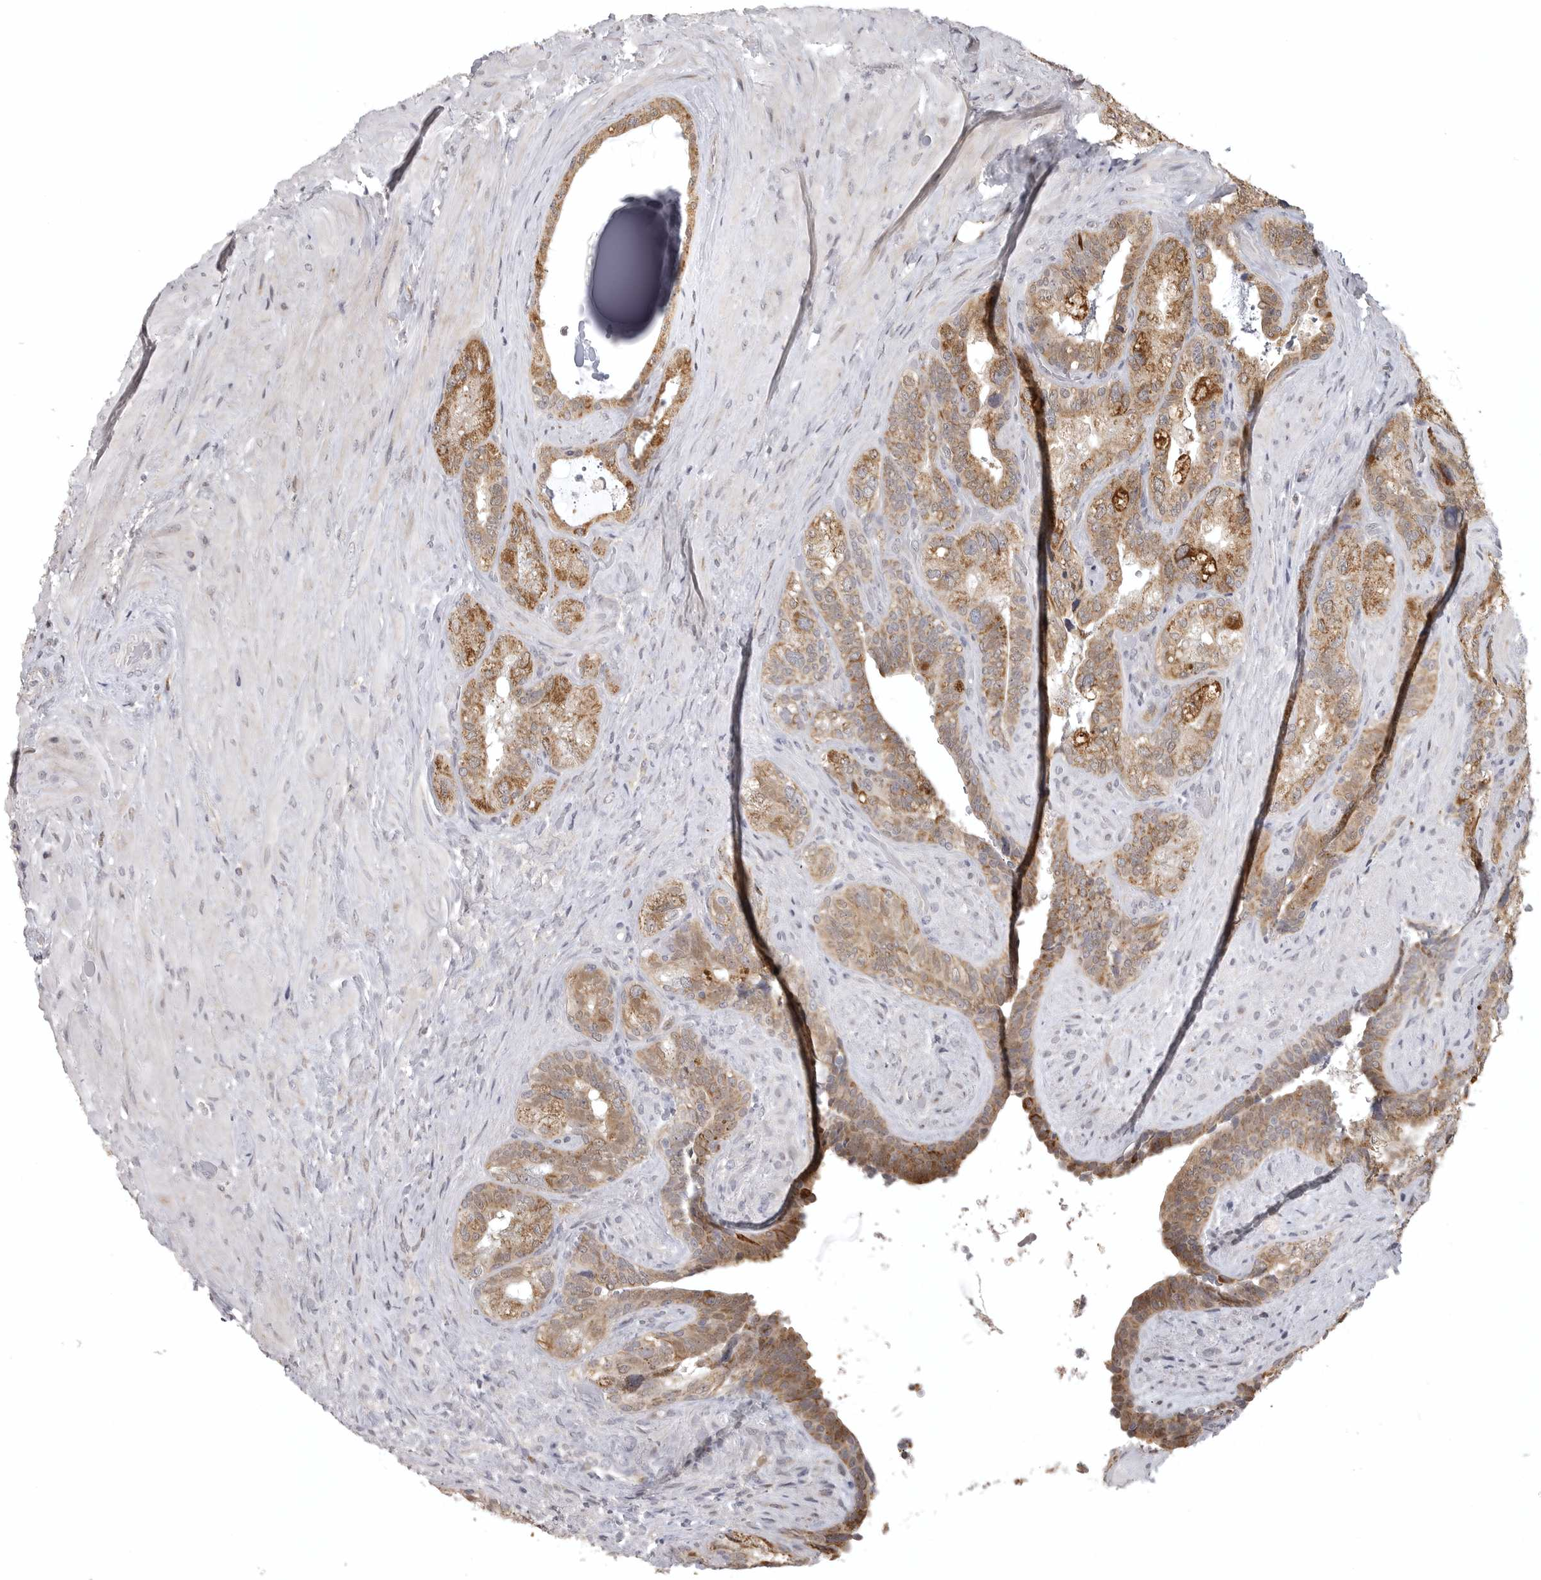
{"staining": {"intensity": "moderate", "quantity": ">75%", "location": "cytoplasmic/membranous"}, "tissue": "seminal vesicle", "cell_type": "Glandular cells", "image_type": "normal", "snomed": [{"axis": "morphology", "description": "Normal tissue, NOS"}, {"axis": "topography", "description": "Prostate"}, {"axis": "topography", "description": "Seminal veicle"}], "caption": "Brown immunohistochemical staining in benign seminal vesicle reveals moderate cytoplasmic/membranous expression in about >75% of glandular cells.", "gene": "POLE2", "patient": {"sex": "male", "age": 67}}